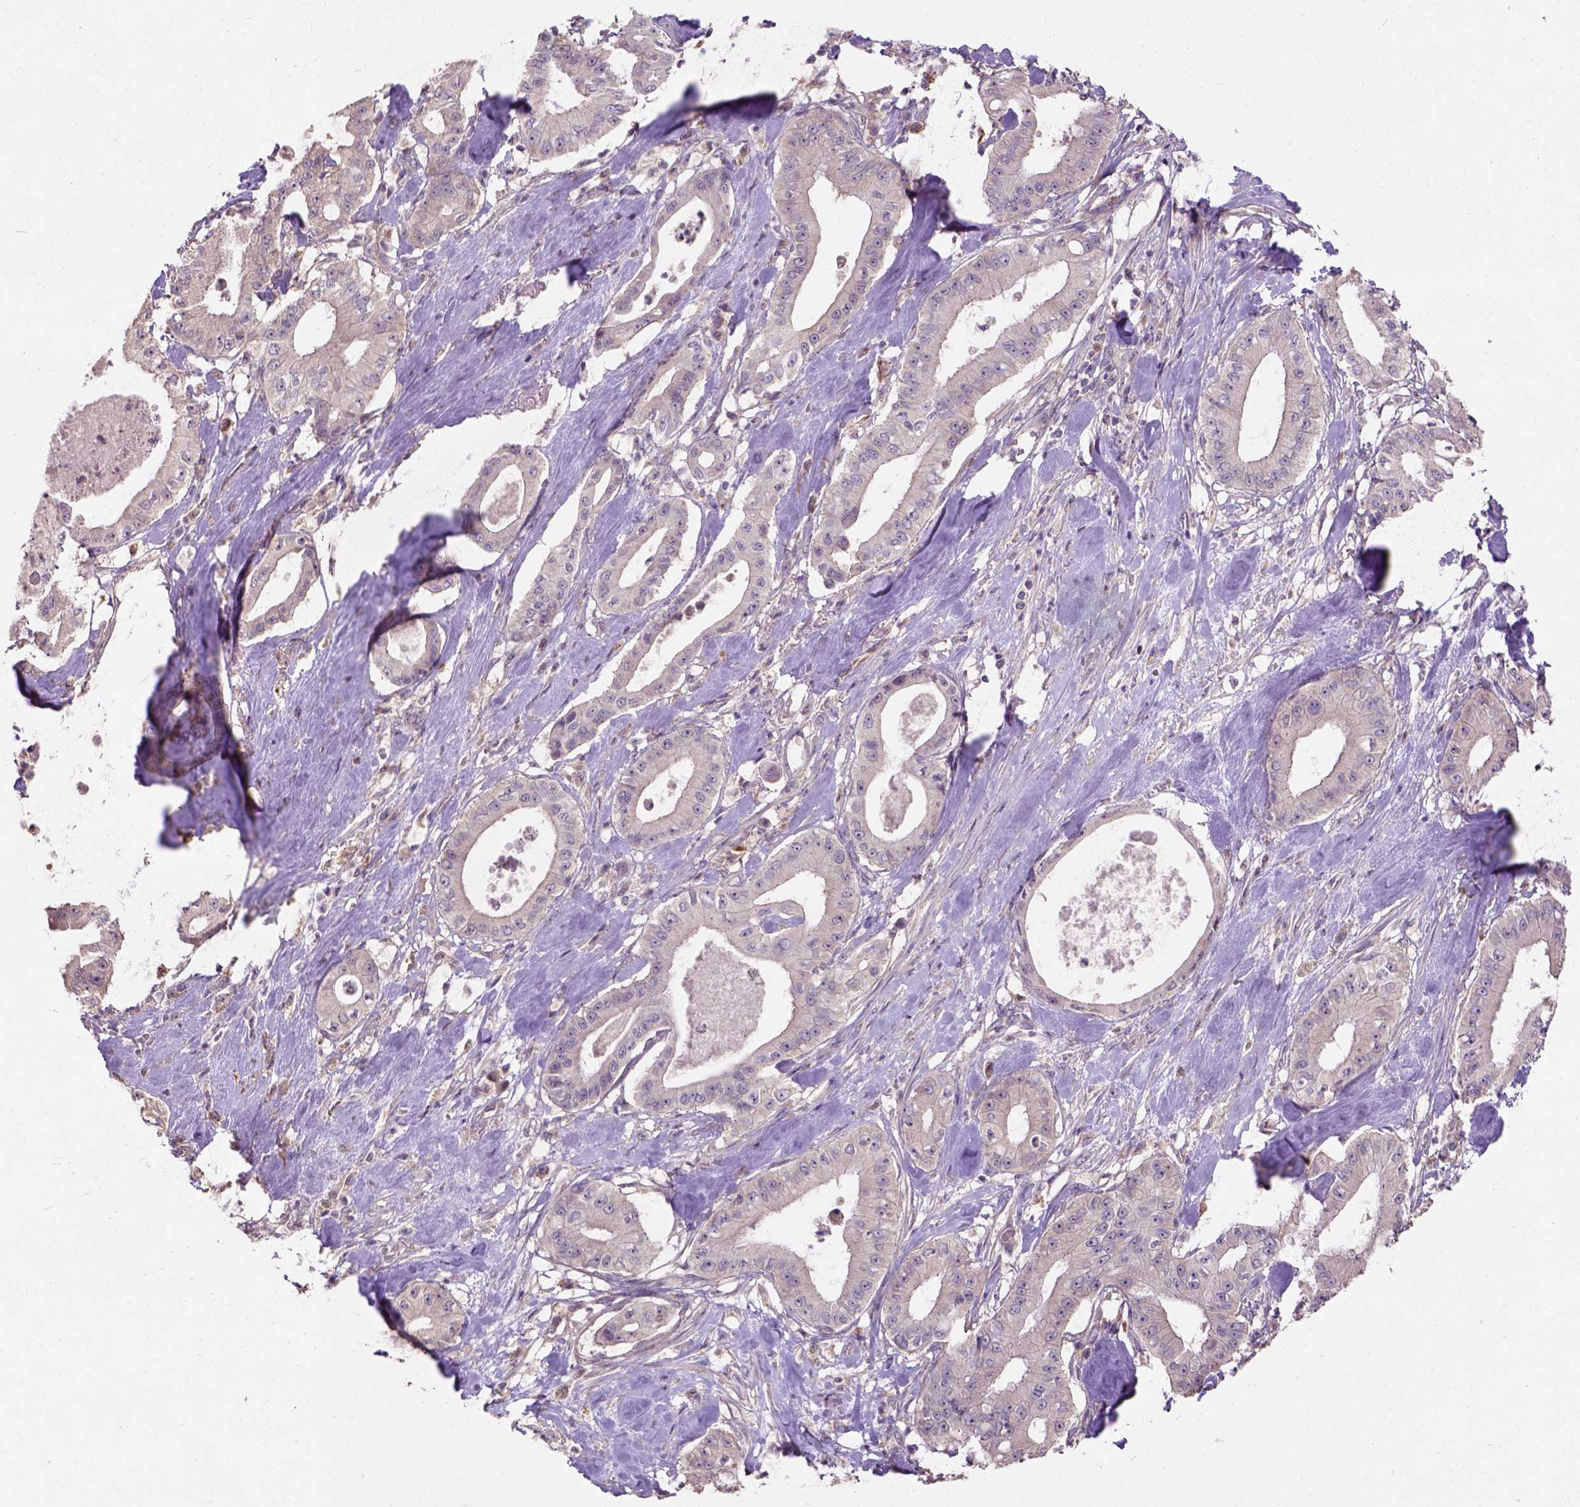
{"staining": {"intensity": "negative", "quantity": "none", "location": "none"}, "tissue": "pancreatic cancer", "cell_type": "Tumor cells", "image_type": "cancer", "snomed": [{"axis": "morphology", "description": "Adenocarcinoma, NOS"}, {"axis": "topography", "description": "Pancreas"}], "caption": "The image reveals no staining of tumor cells in pancreatic cancer. The staining is performed using DAB brown chromogen with nuclei counter-stained in using hematoxylin.", "gene": "KBTBD8", "patient": {"sex": "male", "age": 71}}